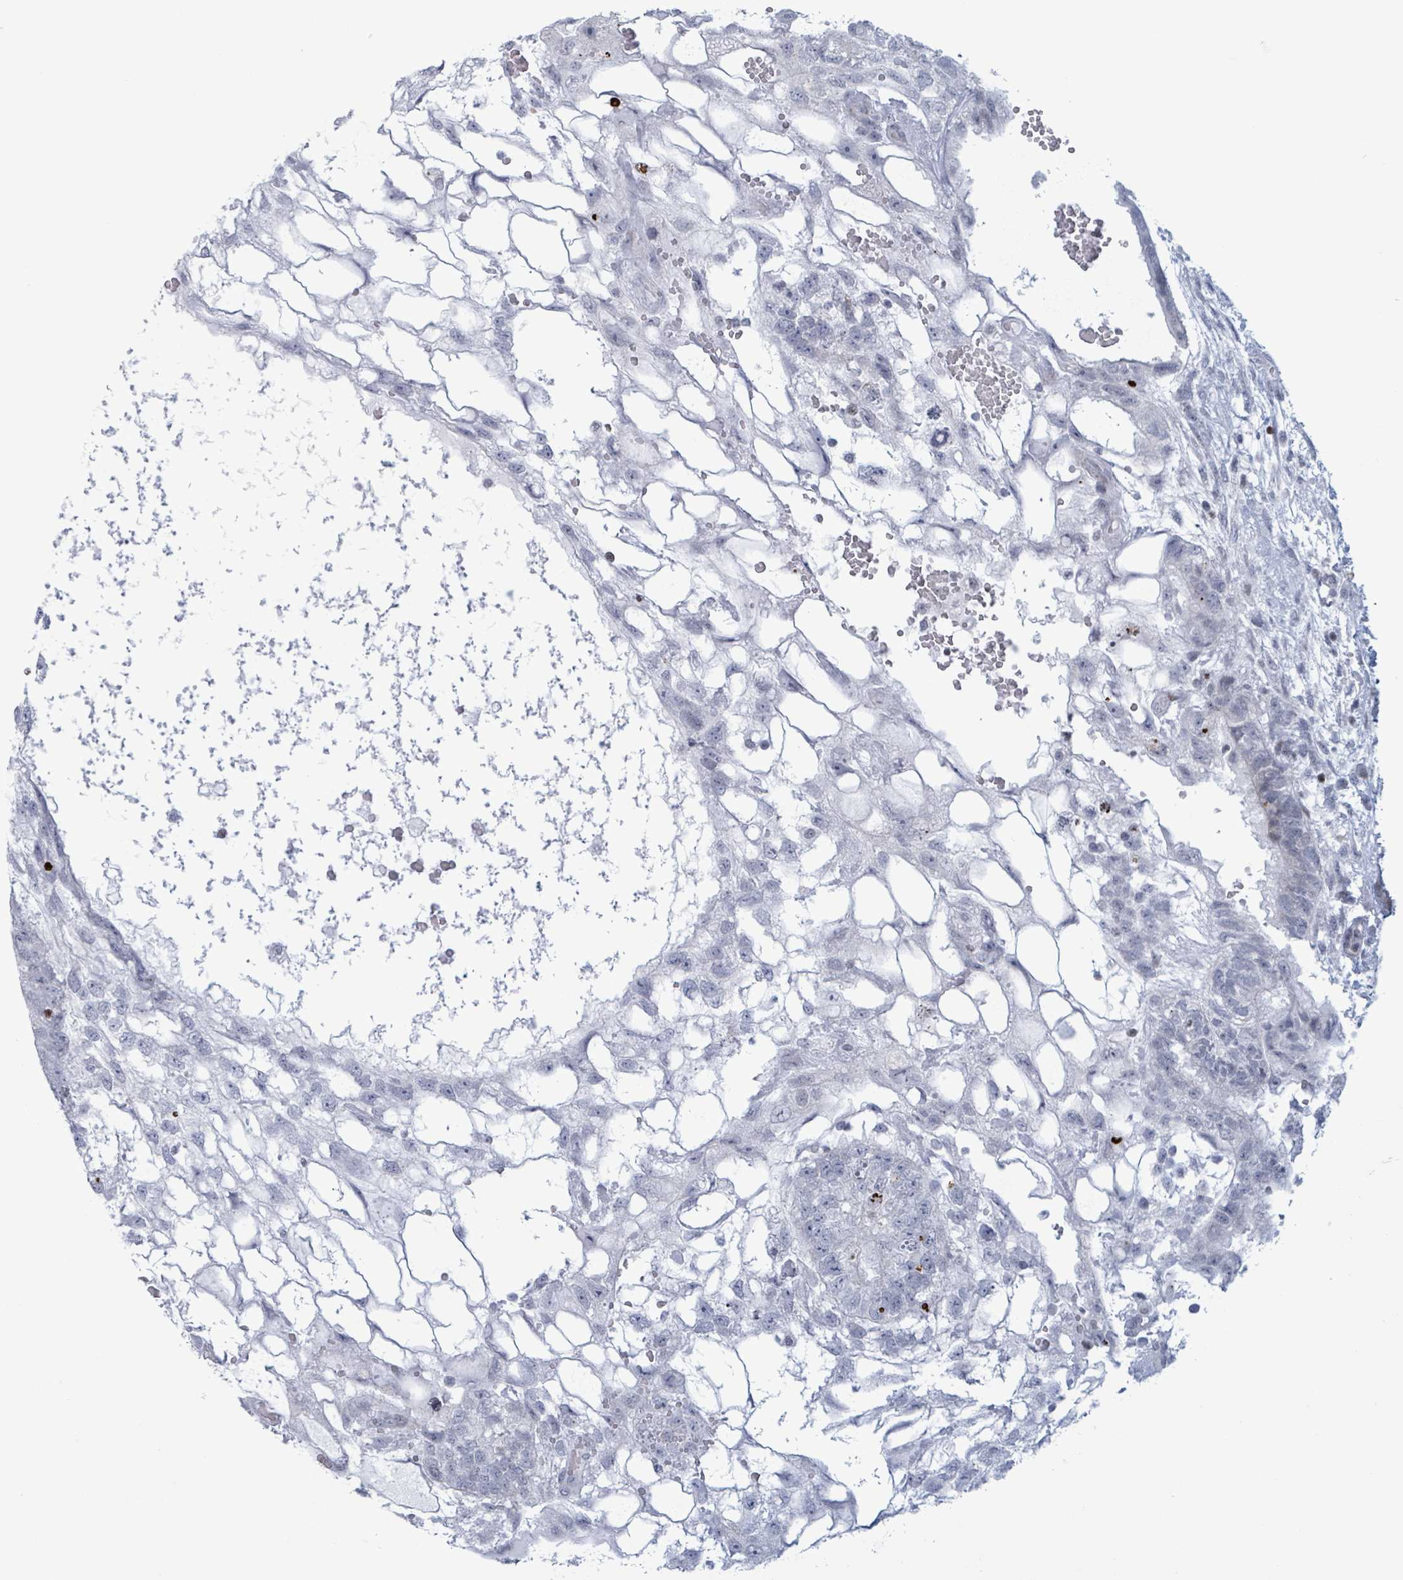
{"staining": {"intensity": "negative", "quantity": "none", "location": "none"}, "tissue": "testis cancer", "cell_type": "Tumor cells", "image_type": "cancer", "snomed": [{"axis": "morphology", "description": "Normal tissue, NOS"}, {"axis": "morphology", "description": "Carcinoma, Embryonal, NOS"}, {"axis": "topography", "description": "Testis"}], "caption": "Protein analysis of testis cancer shows no significant staining in tumor cells. Nuclei are stained in blue.", "gene": "FNDC4", "patient": {"sex": "male", "age": 32}}